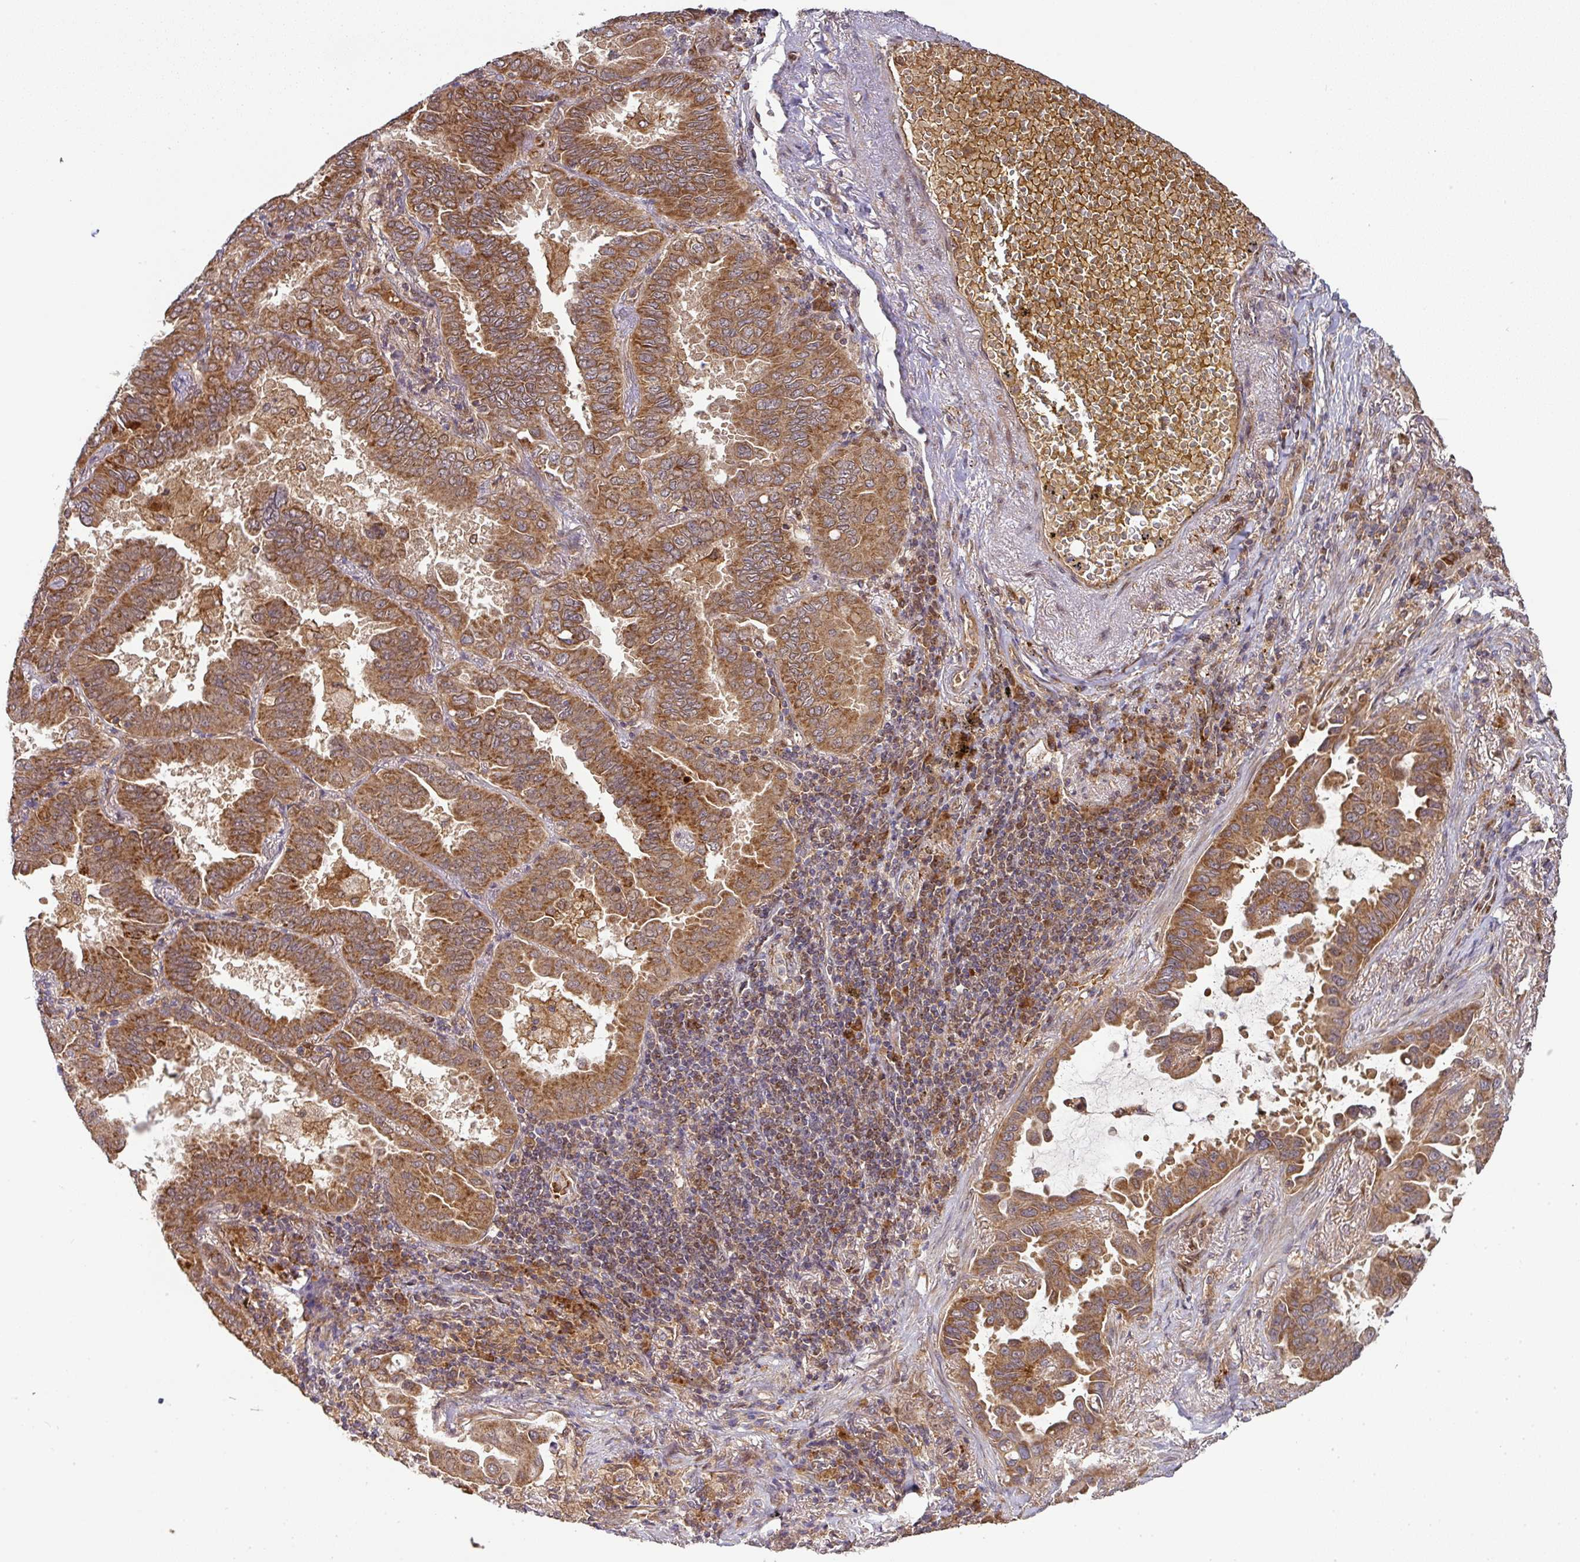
{"staining": {"intensity": "moderate", "quantity": ">75%", "location": "cytoplasmic/membranous"}, "tissue": "lung cancer", "cell_type": "Tumor cells", "image_type": "cancer", "snomed": [{"axis": "morphology", "description": "Adenocarcinoma, NOS"}, {"axis": "topography", "description": "Lung"}], "caption": "Moderate cytoplasmic/membranous protein positivity is identified in about >75% of tumor cells in lung cancer.", "gene": "MALSU1", "patient": {"sex": "male", "age": 64}}